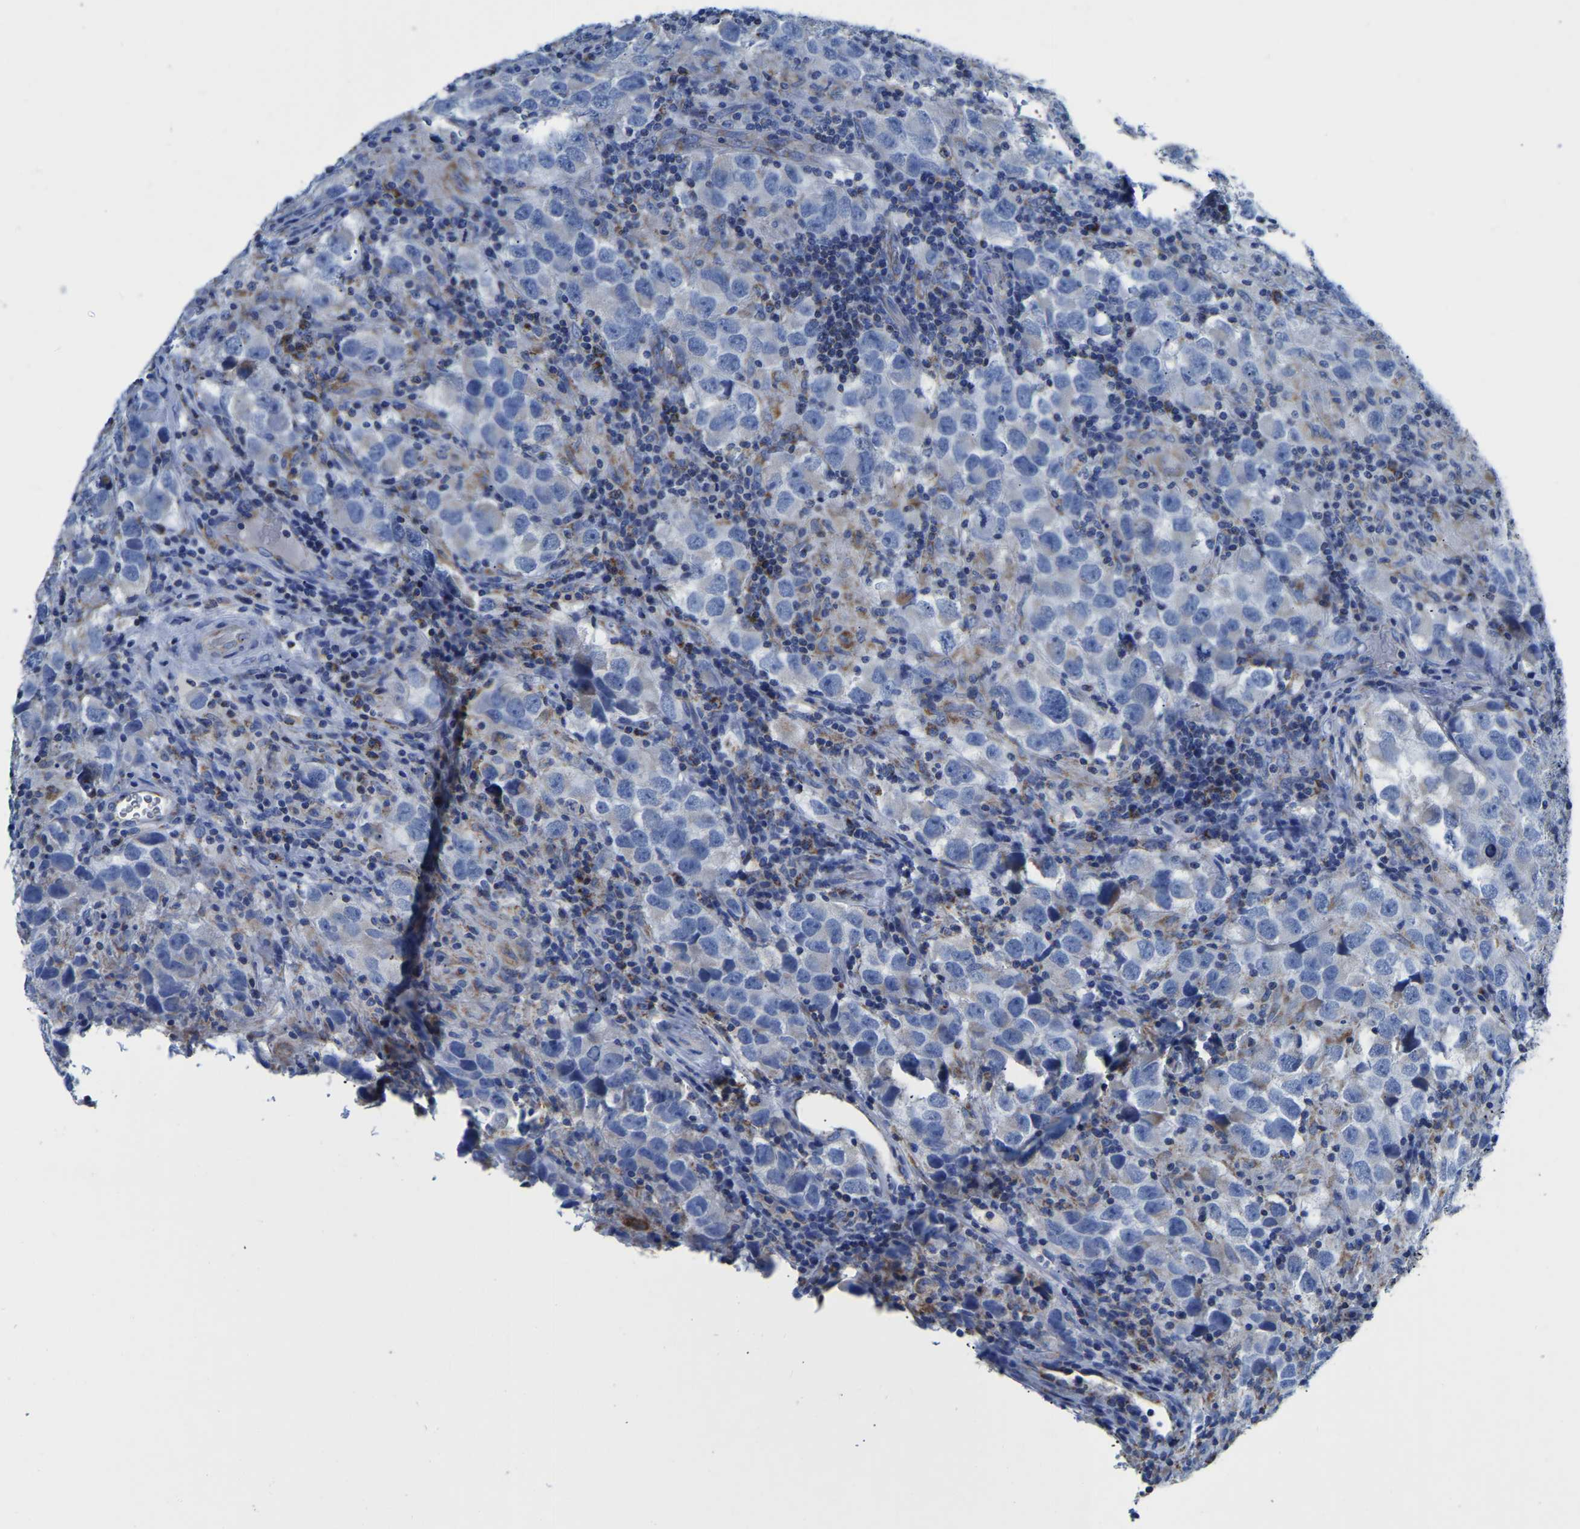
{"staining": {"intensity": "negative", "quantity": "none", "location": "none"}, "tissue": "testis cancer", "cell_type": "Tumor cells", "image_type": "cancer", "snomed": [{"axis": "morphology", "description": "Carcinoma, Embryonal, NOS"}, {"axis": "topography", "description": "Testis"}], "caption": "Immunohistochemical staining of testis cancer (embryonal carcinoma) reveals no significant staining in tumor cells.", "gene": "ETFA", "patient": {"sex": "male", "age": 21}}